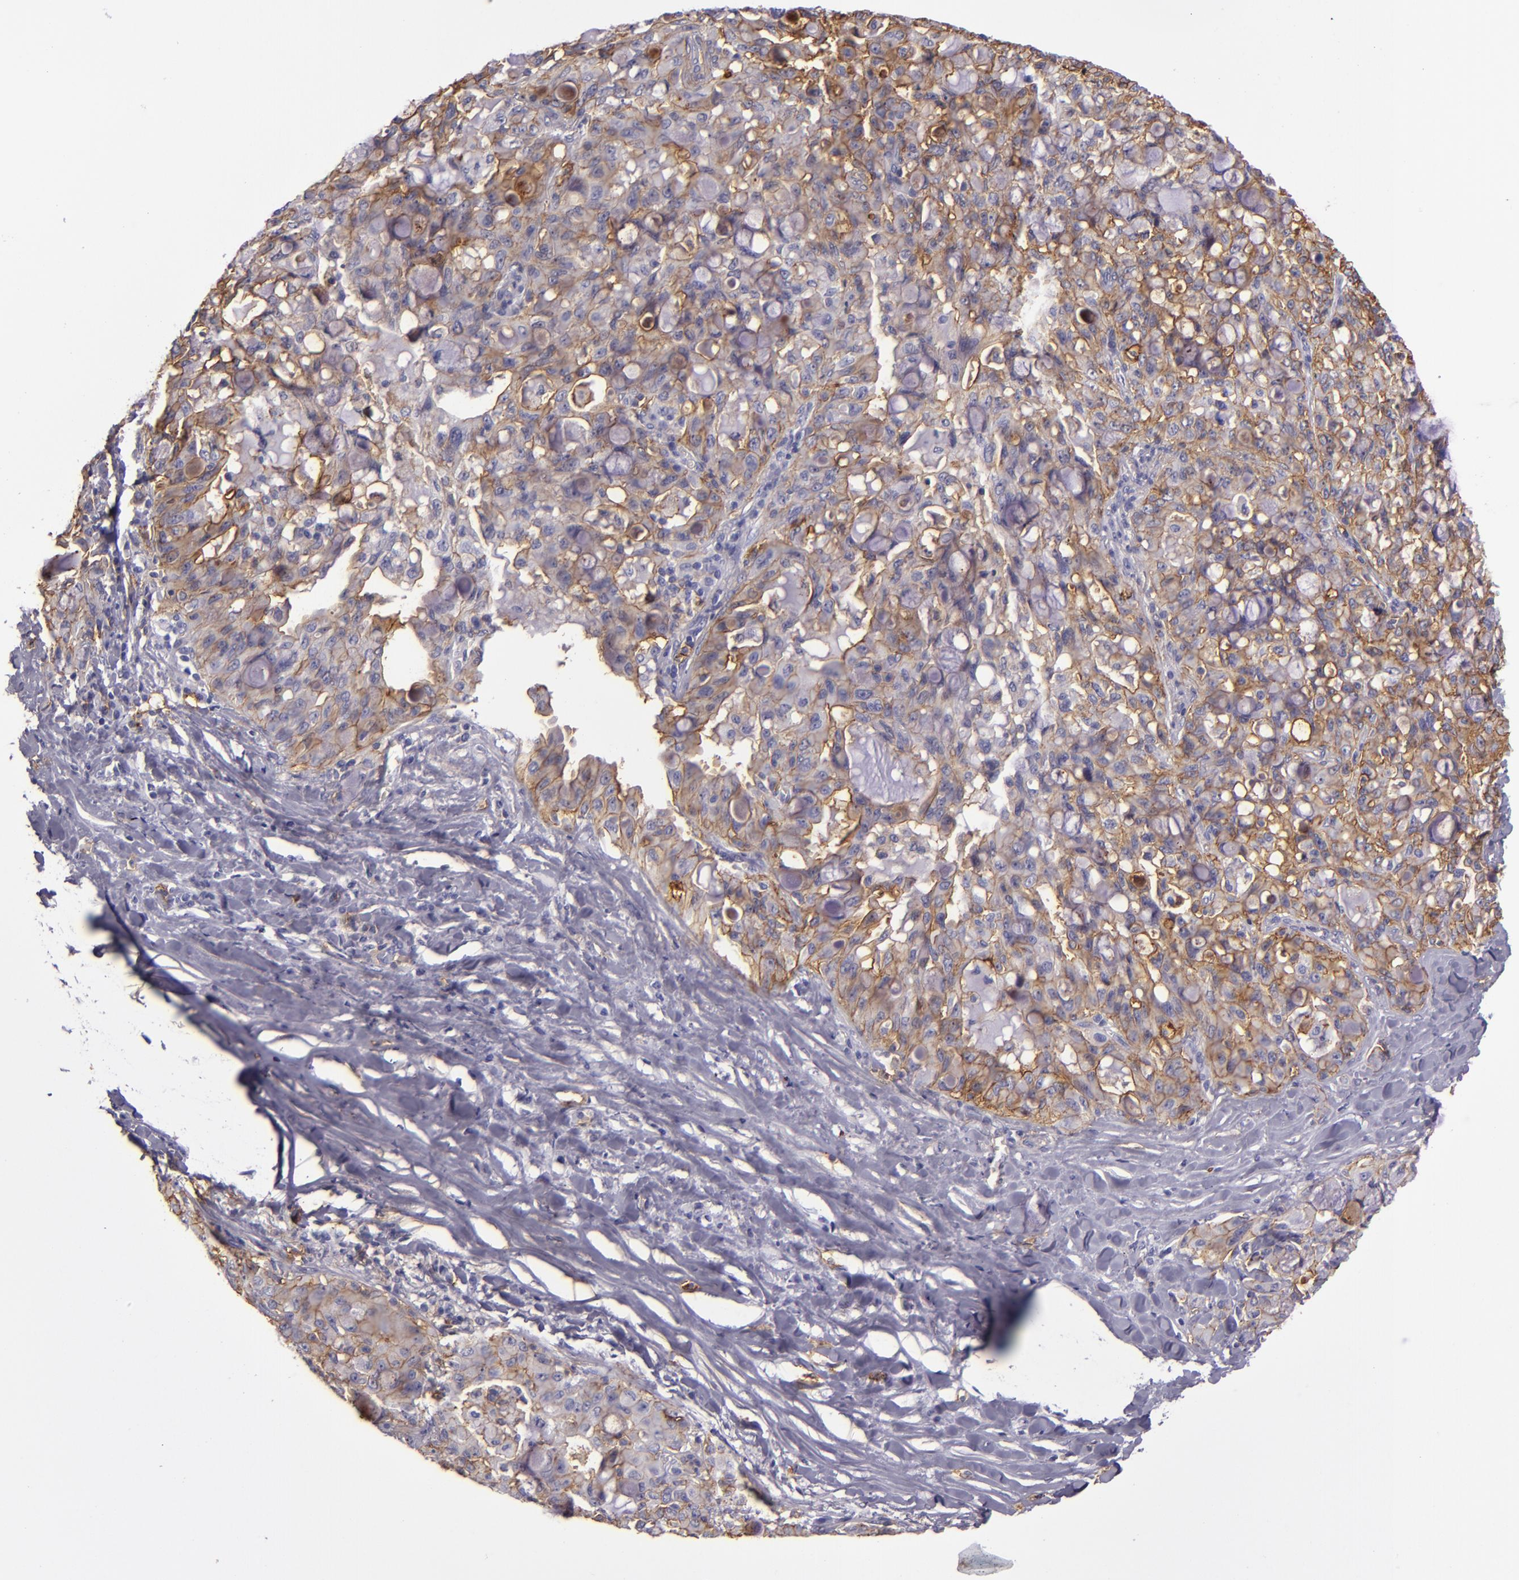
{"staining": {"intensity": "moderate", "quantity": ">75%", "location": "cytoplasmic/membranous"}, "tissue": "lung cancer", "cell_type": "Tumor cells", "image_type": "cancer", "snomed": [{"axis": "morphology", "description": "Adenocarcinoma, NOS"}, {"axis": "topography", "description": "Lung"}], "caption": "Lung adenocarcinoma tissue exhibits moderate cytoplasmic/membranous staining in approximately >75% of tumor cells, visualized by immunohistochemistry. (DAB = brown stain, brightfield microscopy at high magnification).", "gene": "CD9", "patient": {"sex": "female", "age": 44}}